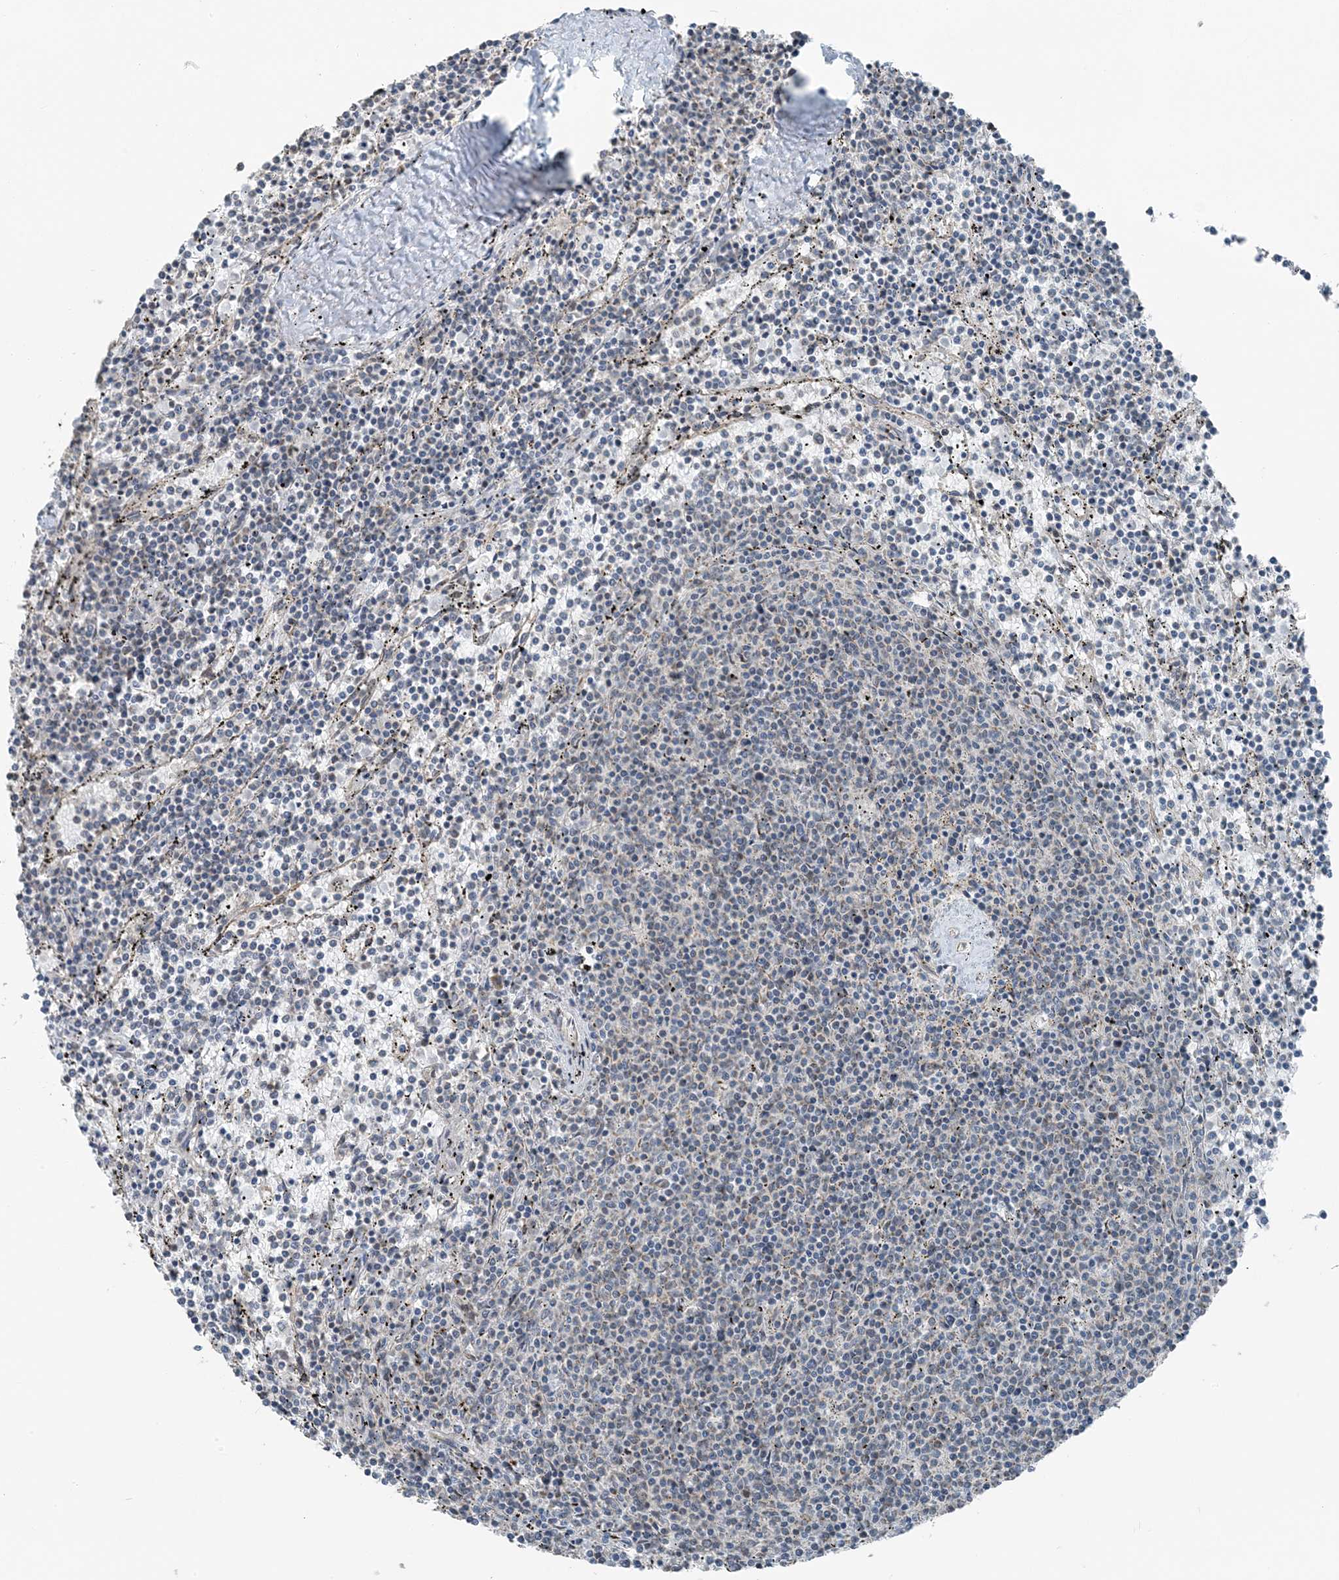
{"staining": {"intensity": "negative", "quantity": "none", "location": "none"}, "tissue": "lymphoma", "cell_type": "Tumor cells", "image_type": "cancer", "snomed": [{"axis": "morphology", "description": "Malignant lymphoma, non-Hodgkin's type, Low grade"}, {"axis": "topography", "description": "Spleen"}], "caption": "Immunohistochemical staining of low-grade malignant lymphoma, non-Hodgkin's type shows no significant staining in tumor cells.", "gene": "PILRB", "patient": {"sex": "female", "age": 50}}